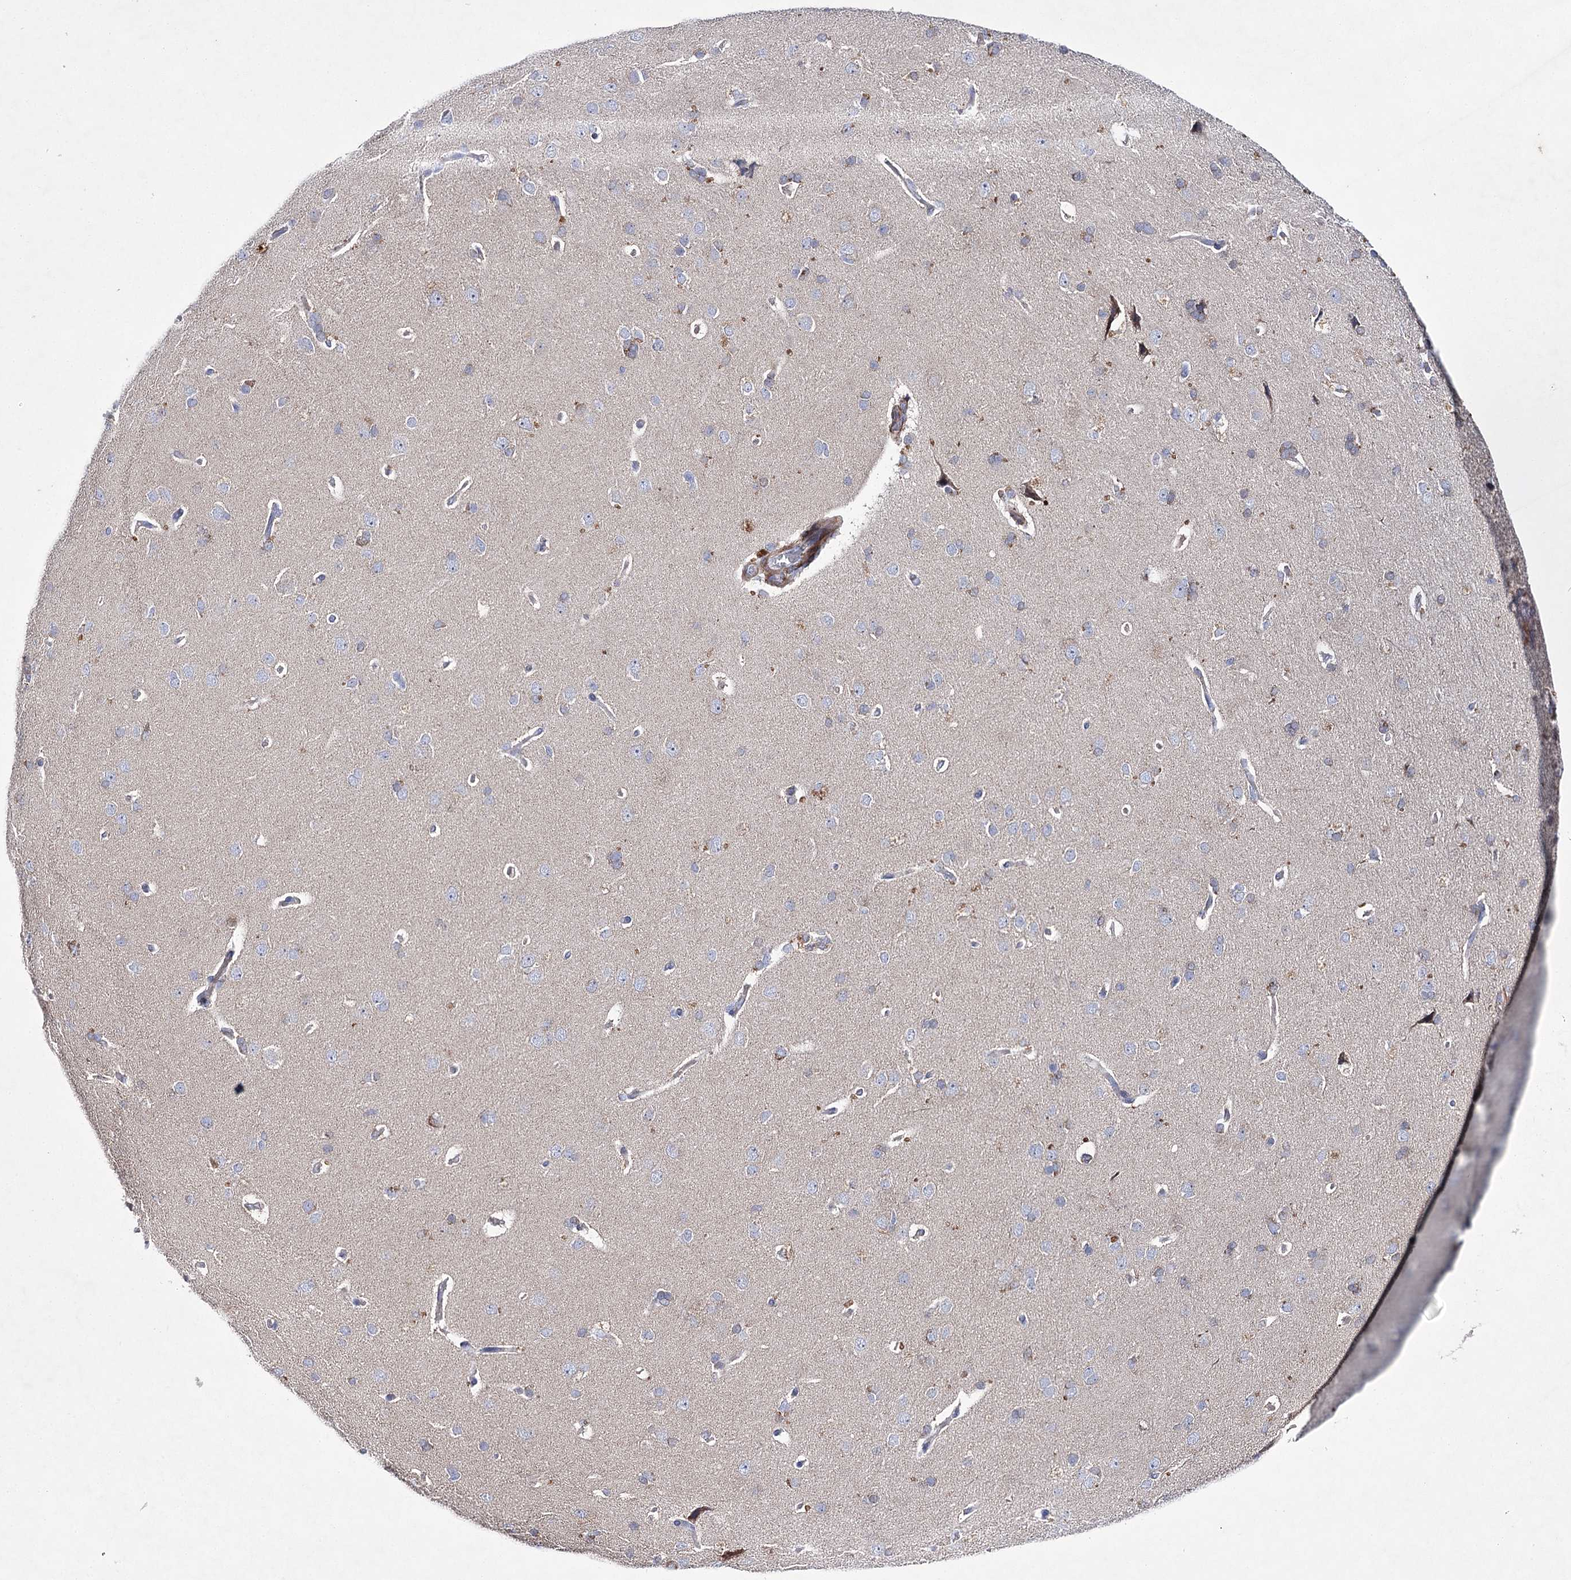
{"staining": {"intensity": "strong", "quantity": "<25%", "location": "cytoplasmic/membranous"}, "tissue": "cerebral cortex", "cell_type": "Endothelial cells", "image_type": "normal", "snomed": [{"axis": "morphology", "description": "Normal tissue, NOS"}, {"axis": "topography", "description": "Cerebral cortex"}], "caption": "Protein staining of normal cerebral cortex exhibits strong cytoplasmic/membranous positivity in about <25% of endothelial cells. The protein is stained brown, and the nuclei are stained in blue (DAB IHC with brightfield microscopy, high magnification).", "gene": "COX15", "patient": {"sex": "male", "age": 62}}